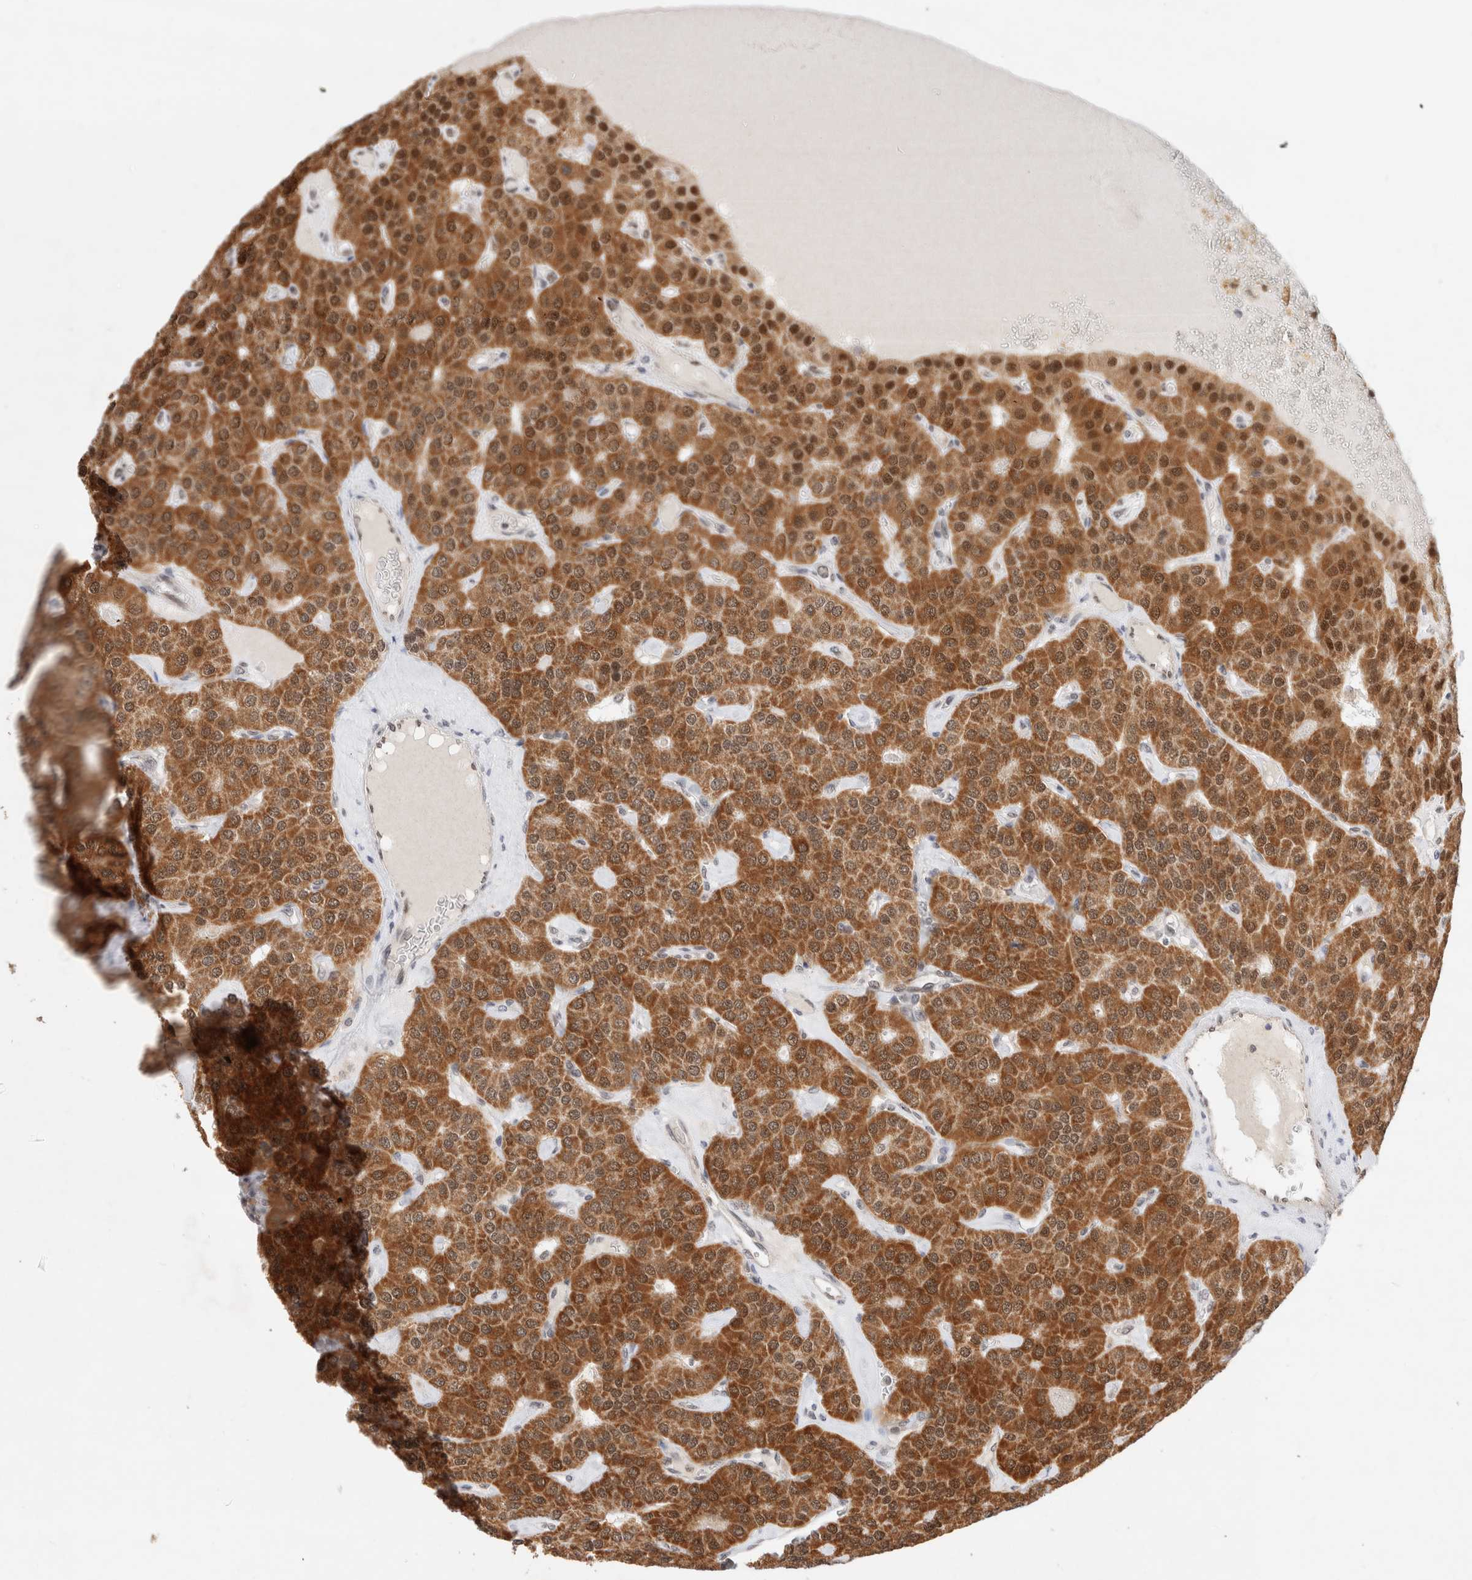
{"staining": {"intensity": "strong", "quantity": ">75%", "location": "cytoplasmic/membranous,nuclear"}, "tissue": "parathyroid gland", "cell_type": "Glandular cells", "image_type": "normal", "snomed": [{"axis": "morphology", "description": "Normal tissue, NOS"}, {"axis": "morphology", "description": "Adenoma, NOS"}, {"axis": "topography", "description": "Parathyroid gland"}], "caption": "Immunohistochemical staining of unremarkable human parathyroid gland reveals strong cytoplasmic/membranous,nuclear protein staining in approximately >75% of glandular cells. (DAB (3,3'-diaminobenzidine) = brown stain, brightfield microscopy at high magnification).", "gene": "GTF2I", "patient": {"sex": "female", "age": 86}}